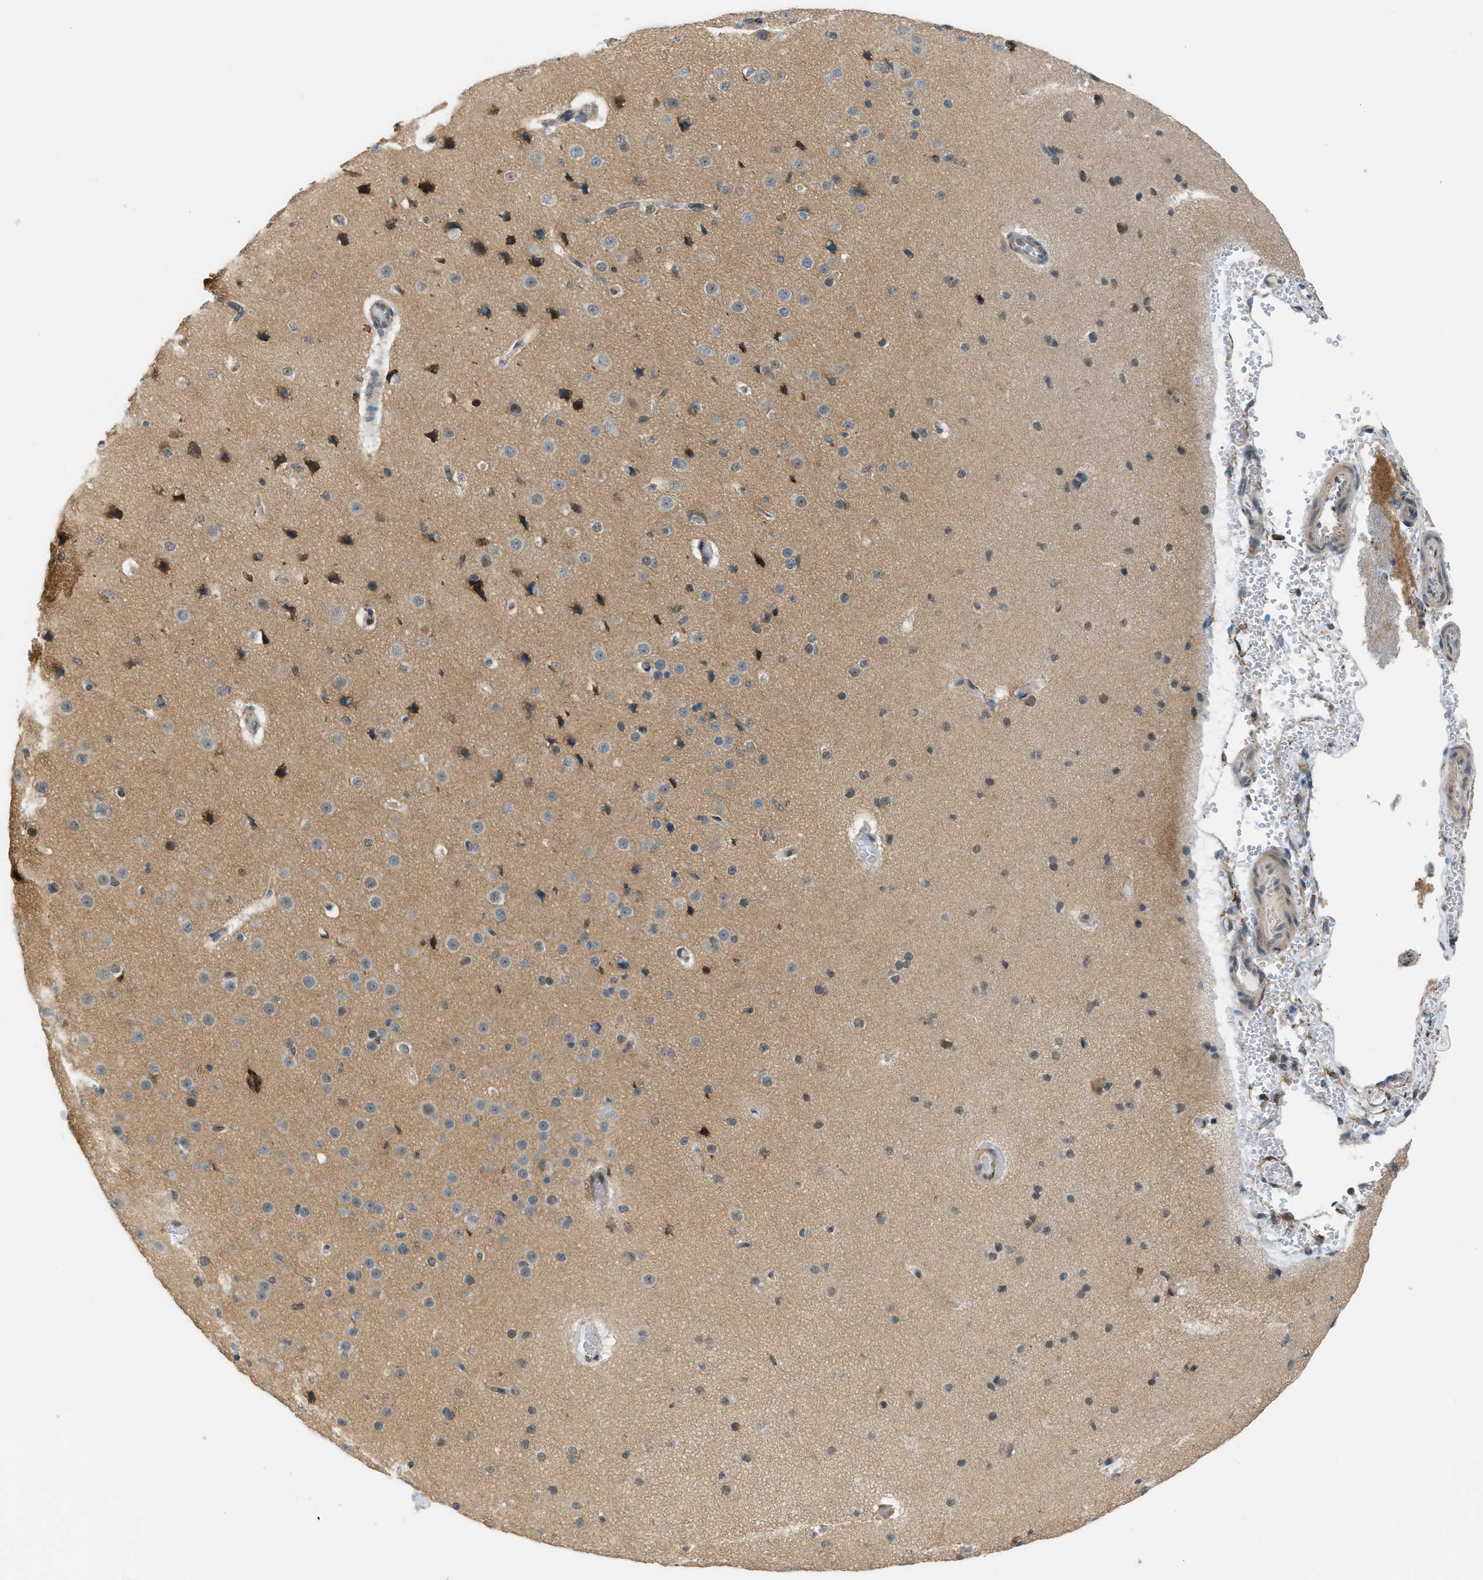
{"staining": {"intensity": "negative", "quantity": "none", "location": "none"}, "tissue": "cerebral cortex", "cell_type": "Endothelial cells", "image_type": "normal", "snomed": [{"axis": "morphology", "description": "Normal tissue, NOS"}, {"axis": "morphology", "description": "Developmental malformation"}, {"axis": "topography", "description": "Cerebral cortex"}], "caption": "There is no significant staining in endothelial cells of cerebral cortex. Nuclei are stained in blue.", "gene": "SEMA4D", "patient": {"sex": "female", "age": 30}}